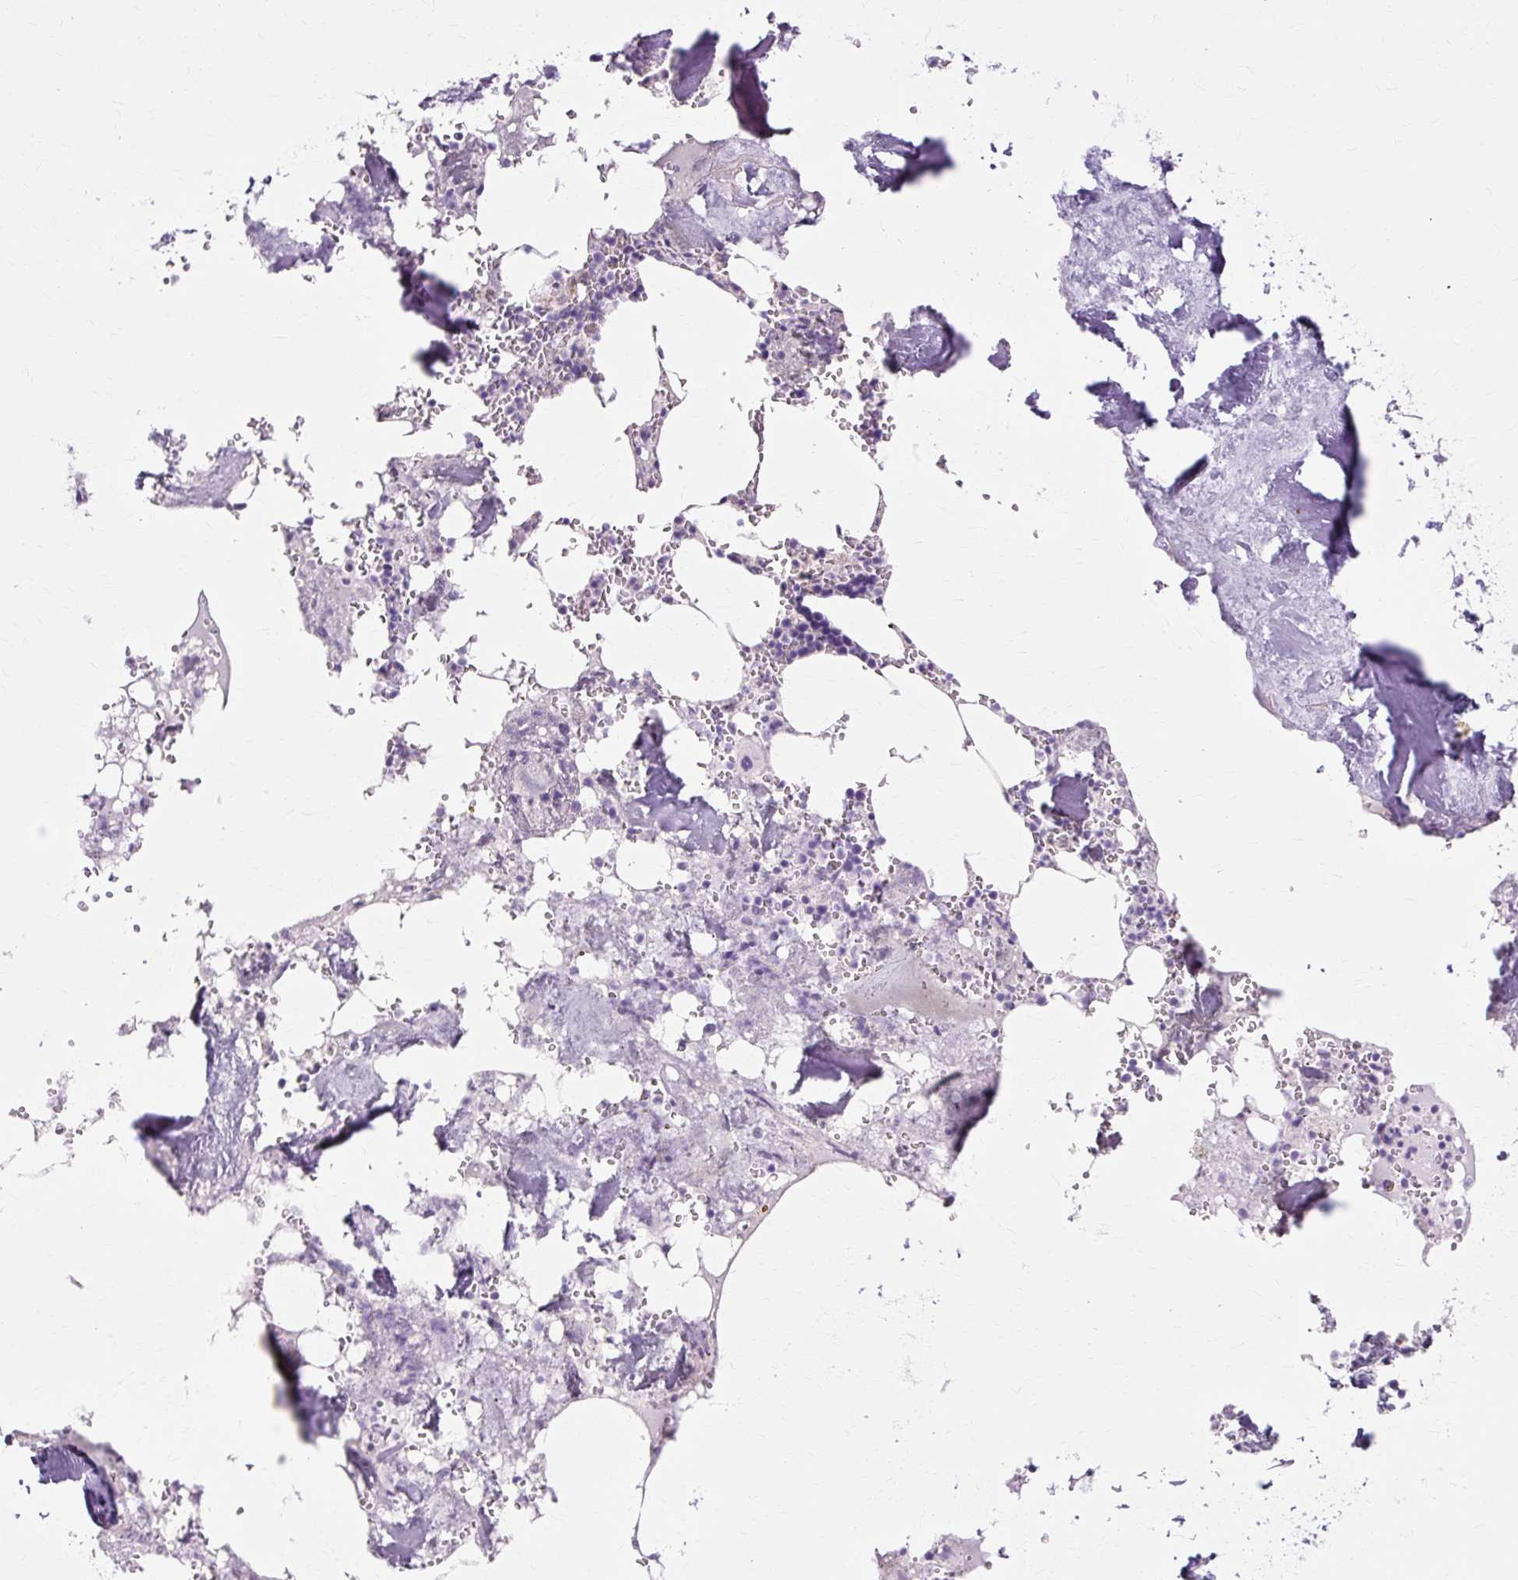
{"staining": {"intensity": "negative", "quantity": "none", "location": "none"}, "tissue": "bone marrow", "cell_type": "Hematopoietic cells", "image_type": "normal", "snomed": [{"axis": "morphology", "description": "Normal tissue, NOS"}, {"axis": "topography", "description": "Bone marrow"}], "caption": "An IHC histopathology image of unremarkable bone marrow is shown. There is no staining in hematopoietic cells of bone marrow.", "gene": "IRX2", "patient": {"sex": "male", "age": 54}}